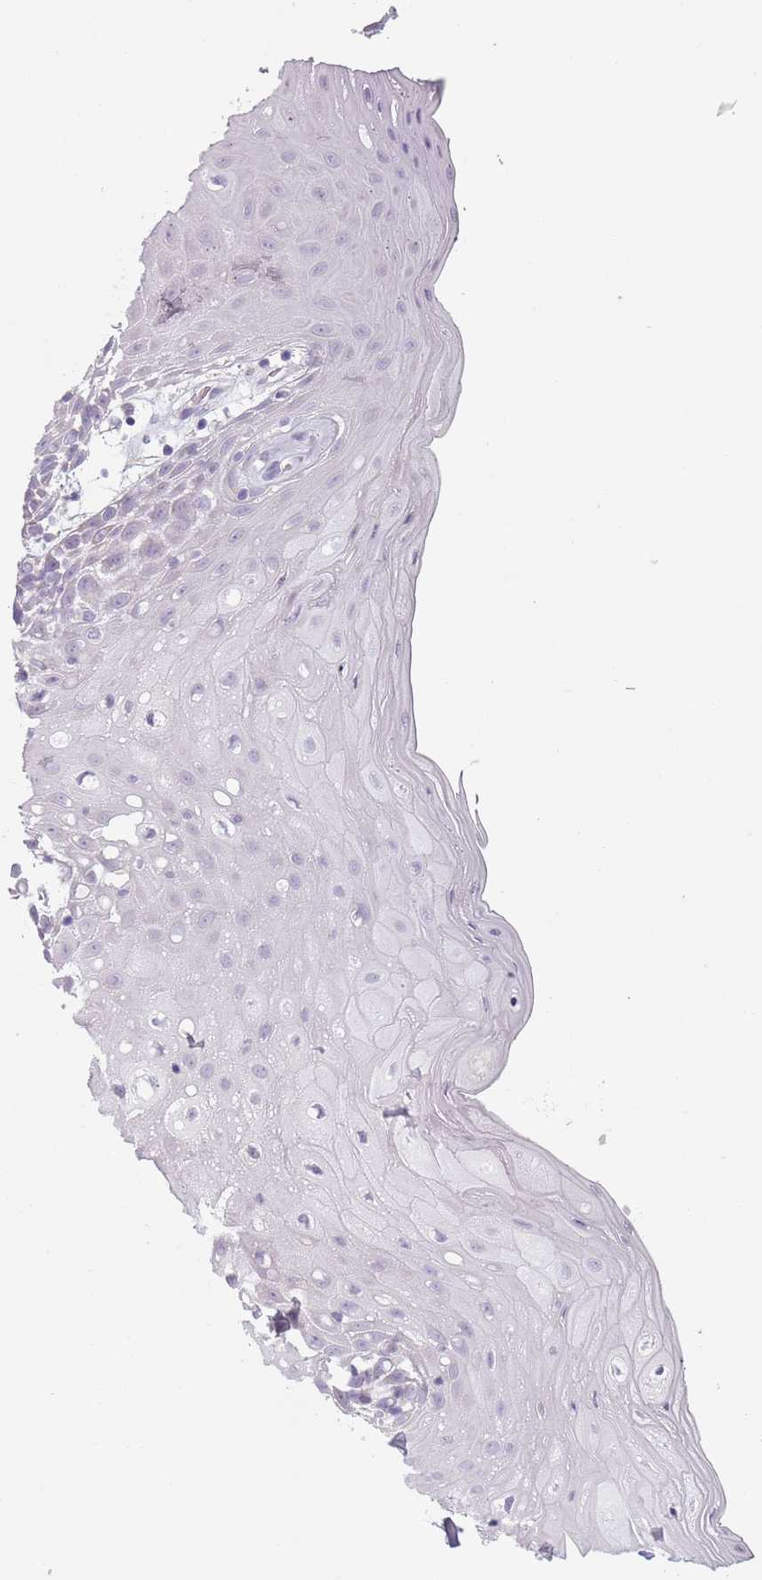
{"staining": {"intensity": "negative", "quantity": "none", "location": "none"}, "tissue": "oral mucosa", "cell_type": "Squamous epithelial cells", "image_type": "normal", "snomed": [{"axis": "morphology", "description": "Normal tissue, NOS"}, {"axis": "topography", "description": "Oral tissue"}, {"axis": "topography", "description": "Tounge, NOS"}], "caption": "A micrograph of human oral mucosa is negative for staining in squamous epithelial cells. (Immunohistochemistry, brightfield microscopy, high magnification).", "gene": "MEGF8", "patient": {"sex": "female", "age": 59}}